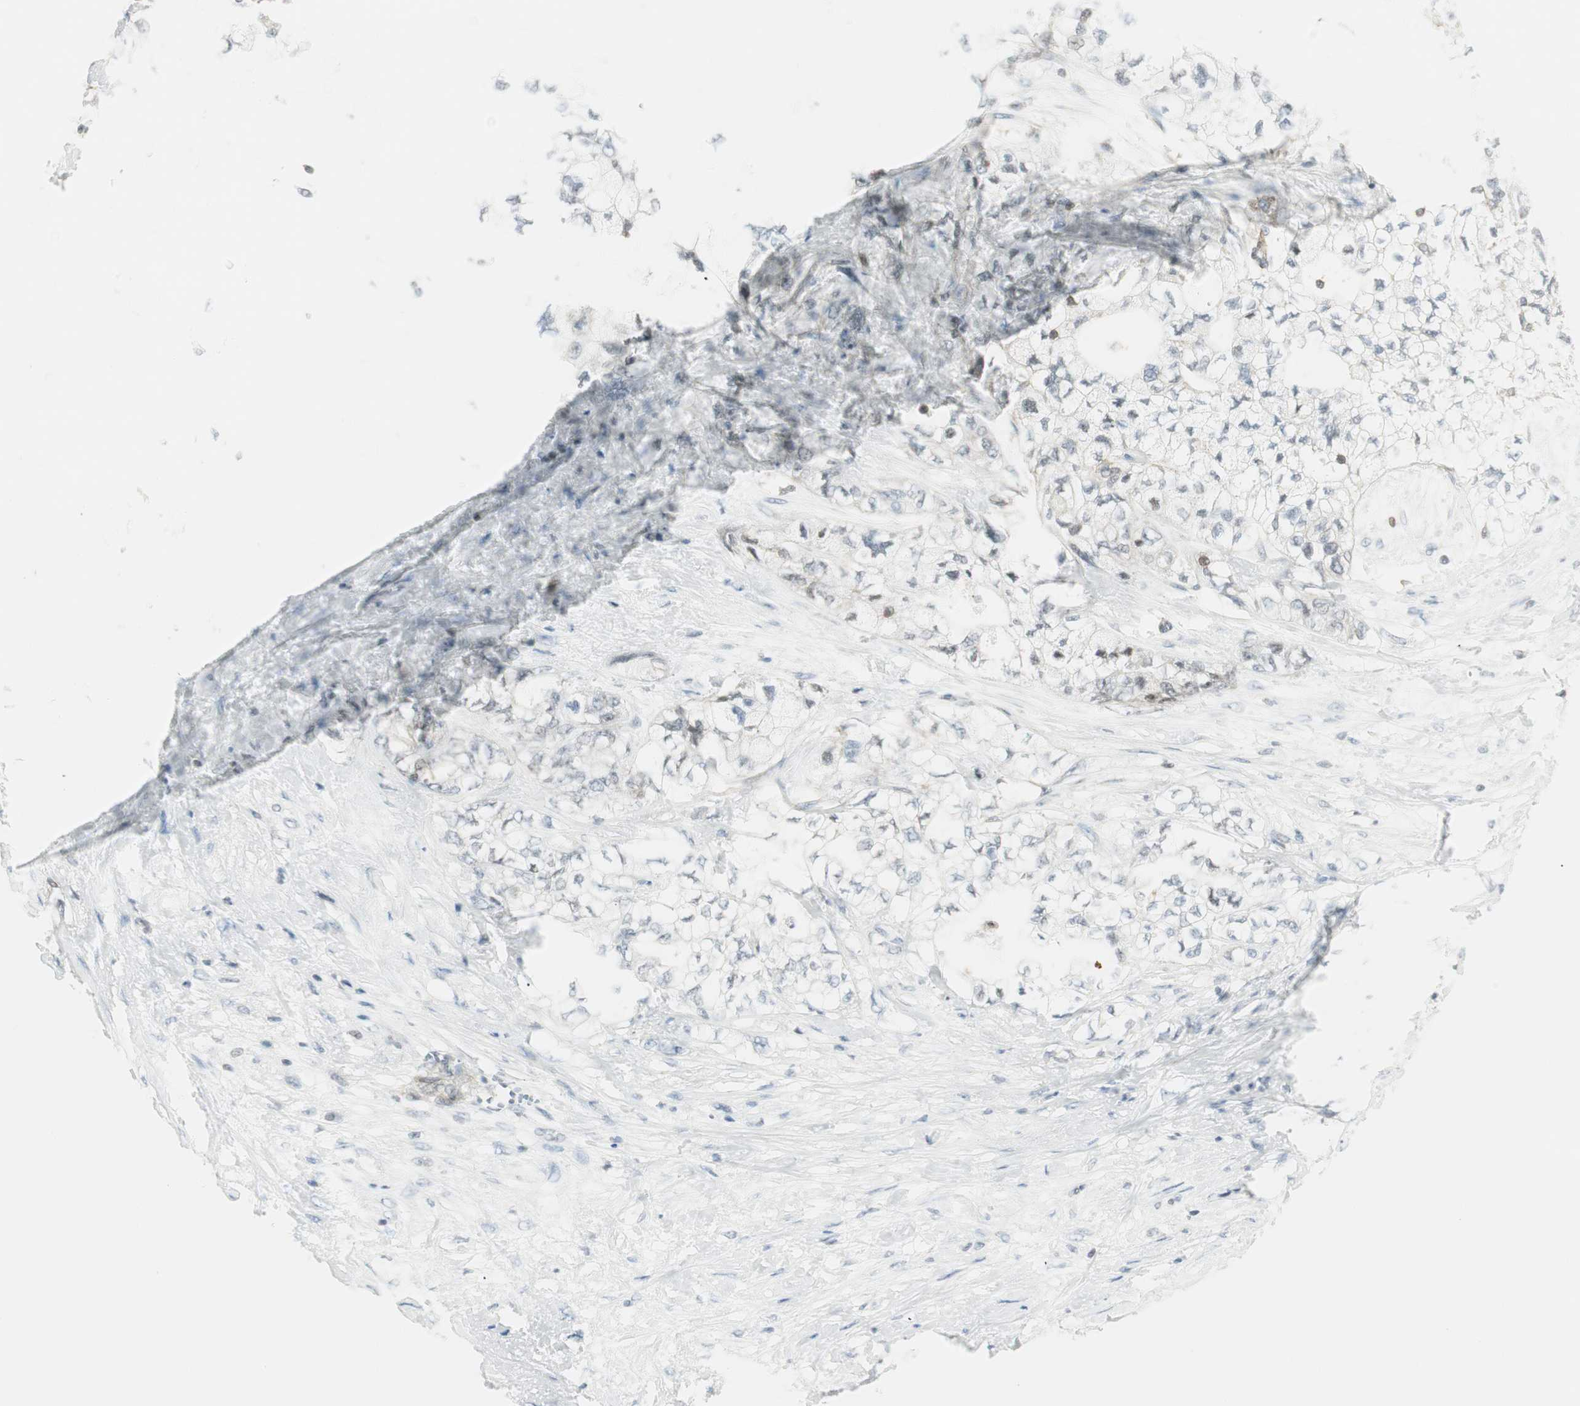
{"staining": {"intensity": "weak", "quantity": "25%-75%", "location": "cytoplasmic/membranous"}, "tissue": "pancreatic cancer", "cell_type": "Tumor cells", "image_type": "cancer", "snomed": [{"axis": "morphology", "description": "Adenocarcinoma, NOS"}, {"axis": "topography", "description": "Pancreas"}], "caption": "Immunohistochemistry (IHC) image of human pancreatic adenocarcinoma stained for a protein (brown), which reveals low levels of weak cytoplasmic/membranous staining in approximately 25%-75% of tumor cells.", "gene": "PPP1CA", "patient": {"sex": "male", "age": 70}}